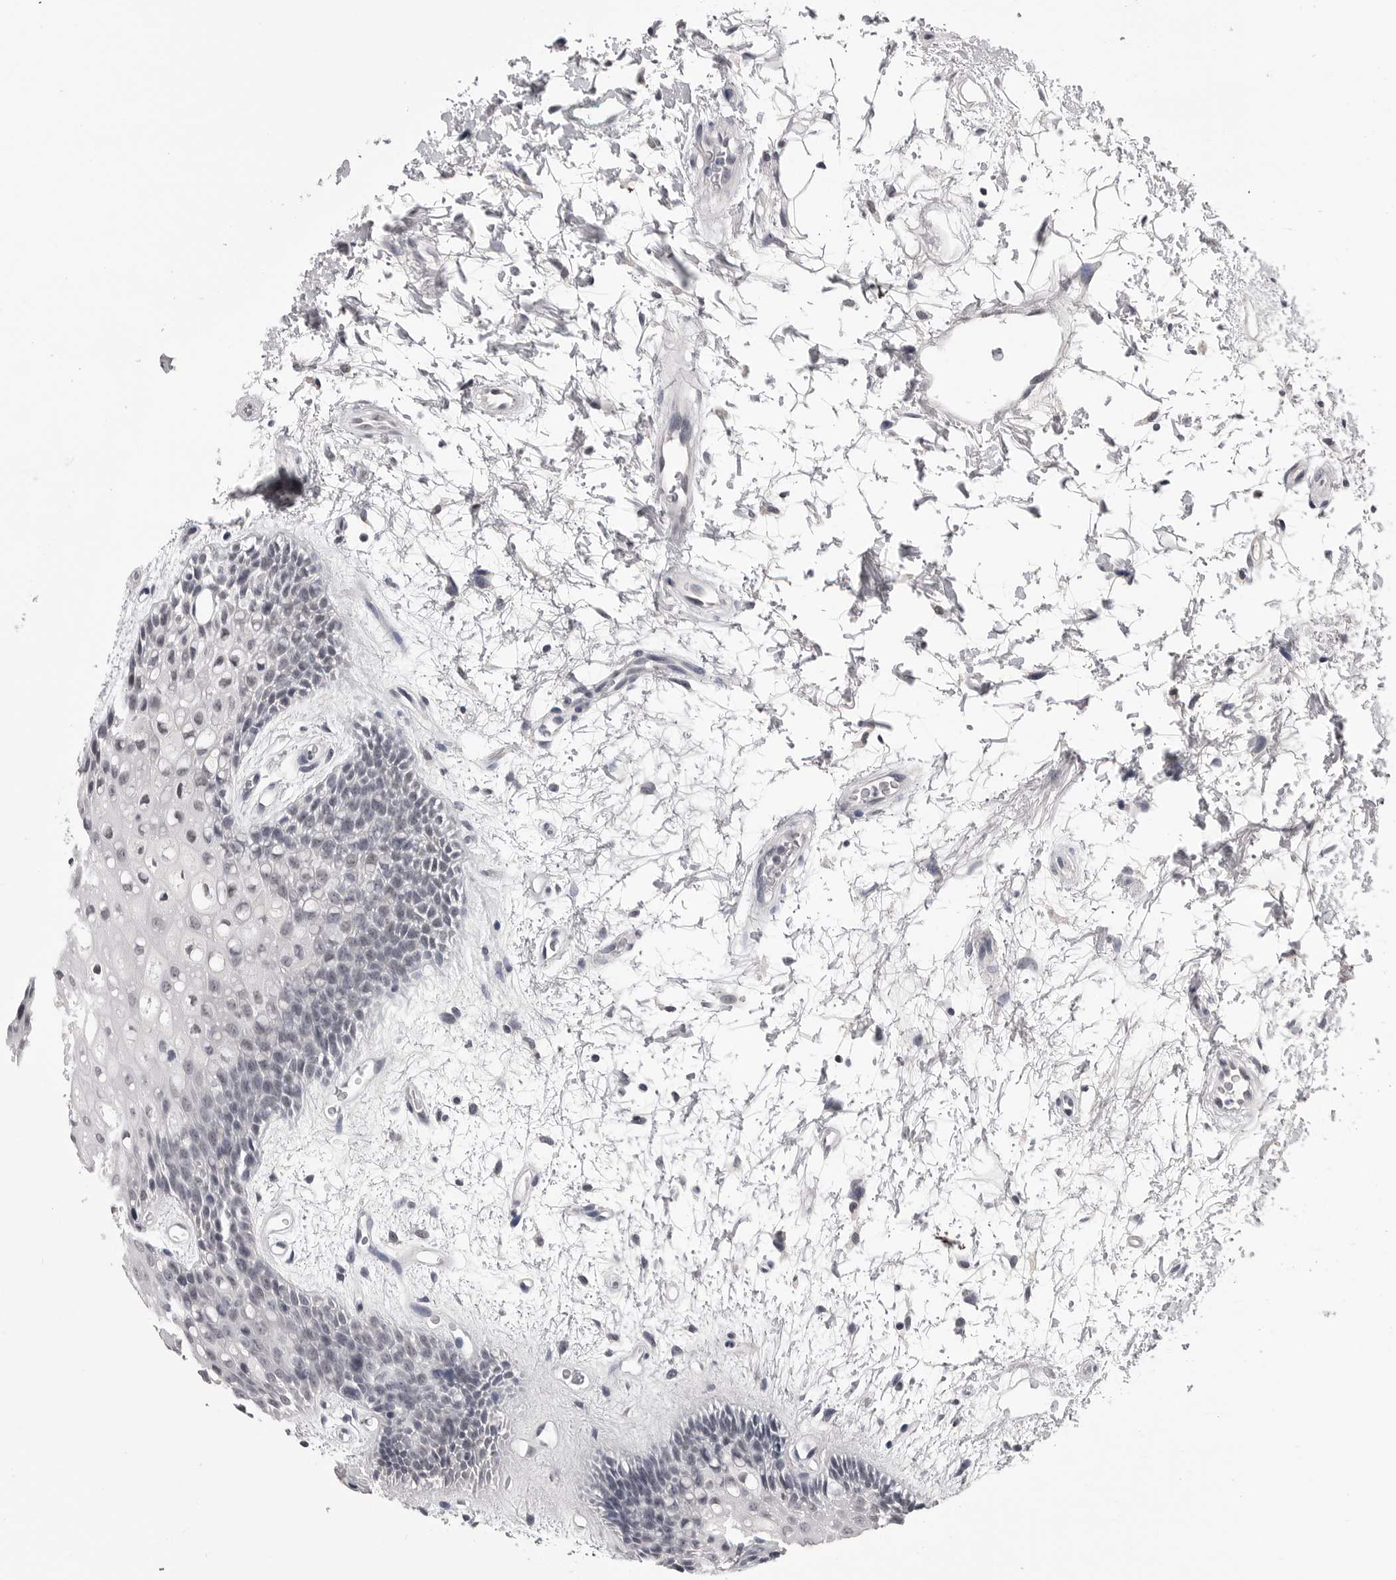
{"staining": {"intensity": "weak", "quantity": "25%-75%", "location": "nuclear"}, "tissue": "oral mucosa", "cell_type": "Squamous epithelial cells", "image_type": "normal", "snomed": [{"axis": "morphology", "description": "Normal tissue, NOS"}, {"axis": "topography", "description": "Skeletal muscle"}, {"axis": "topography", "description": "Oral tissue"}, {"axis": "topography", "description": "Peripheral nerve tissue"}], "caption": "Immunohistochemistry of normal human oral mucosa reveals low levels of weak nuclear positivity in approximately 25%-75% of squamous epithelial cells.", "gene": "DLG2", "patient": {"sex": "female", "age": 84}}